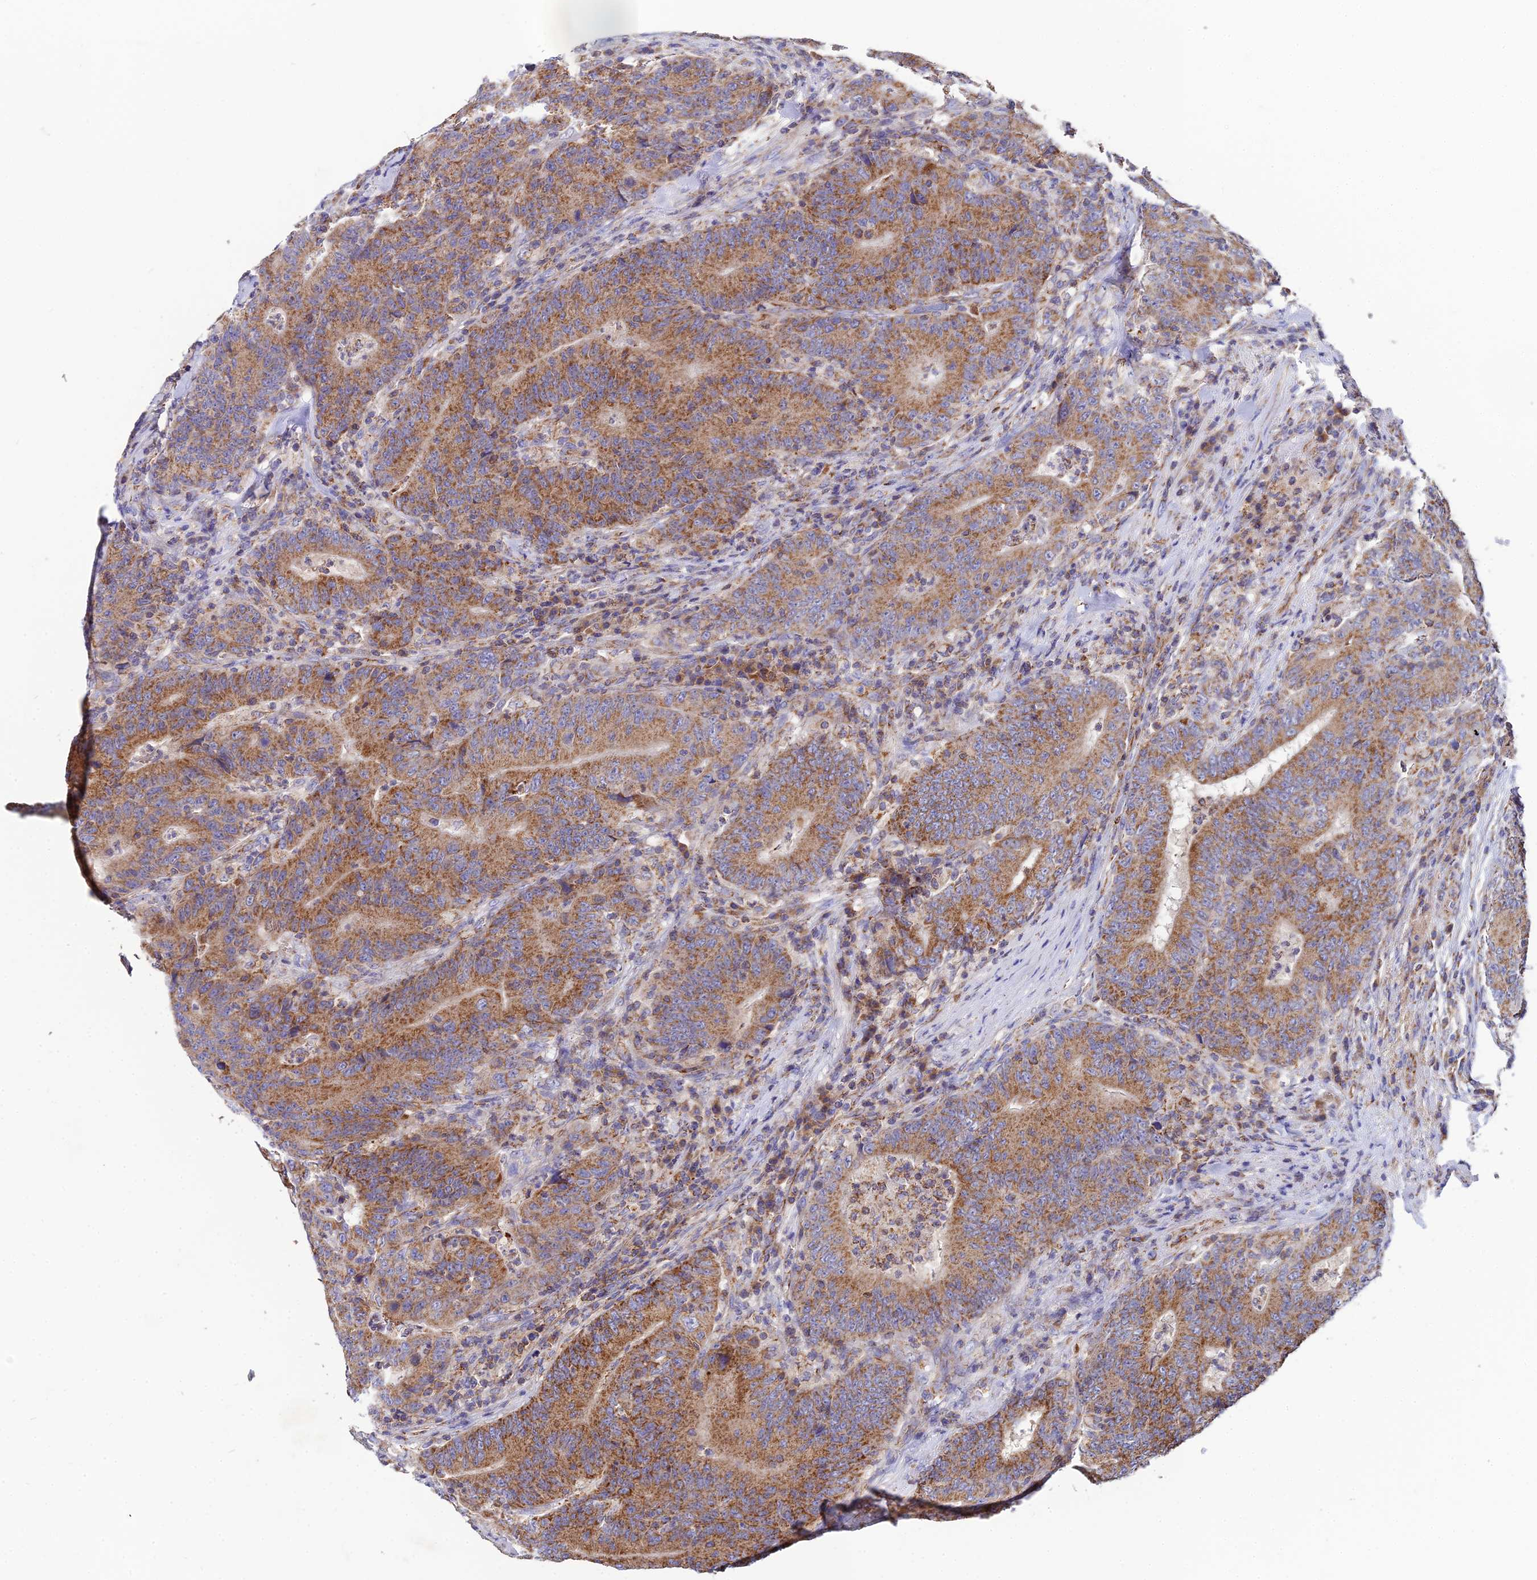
{"staining": {"intensity": "strong", "quantity": ">75%", "location": "cytoplasmic/membranous"}, "tissue": "colorectal cancer", "cell_type": "Tumor cells", "image_type": "cancer", "snomed": [{"axis": "morphology", "description": "Normal tissue, NOS"}, {"axis": "morphology", "description": "Adenocarcinoma, NOS"}, {"axis": "topography", "description": "Colon"}], "caption": "Colorectal cancer (adenocarcinoma) stained with DAB IHC demonstrates high levels of strong cytoplasmic/membranous positivity in approximately >75% of tumor cells.", "gene": "NIPSNAP3A", "patient": {"sex": "female", "age": 75}}